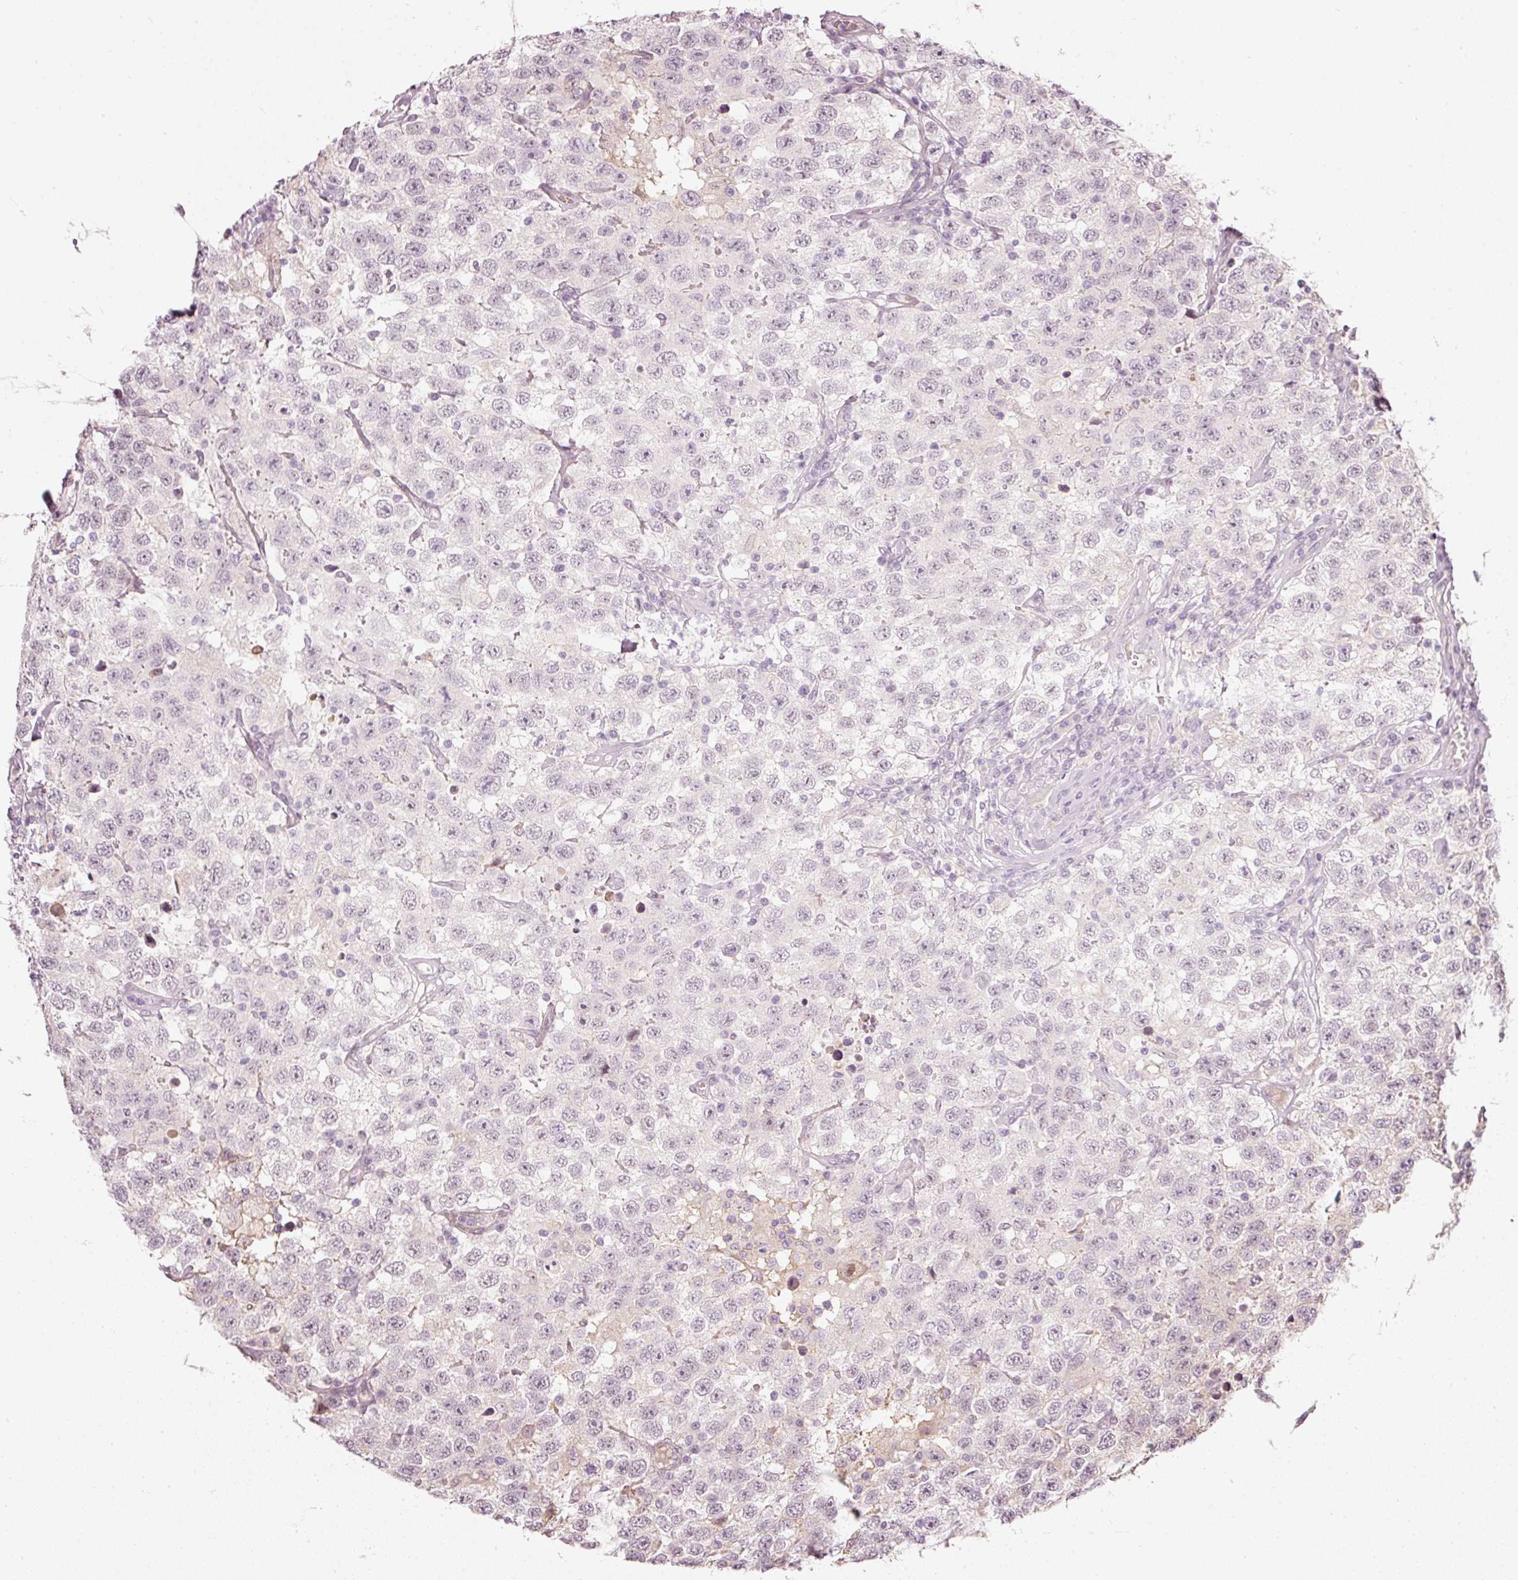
{"staining": {"intensity": "negative", "quantity": "none", "location": "none"}, "tissue": "testis cancer", "cell_type": "Tumor cells", "image_type": "cancer", "snomed": [{"axis": "morphology", "description": "Seminoma, NOS"}, {"axis": "topography", "description": "Testis"}], "caption": "Immunohistochemistry micrograph of human testis seminoma stained for a protein (brown), which demonstrates no expression in tumor cells. Nuclei are stained in blue.", "gene": "TOGARAM1", "patient": {"sex": "male", "age": 41}}